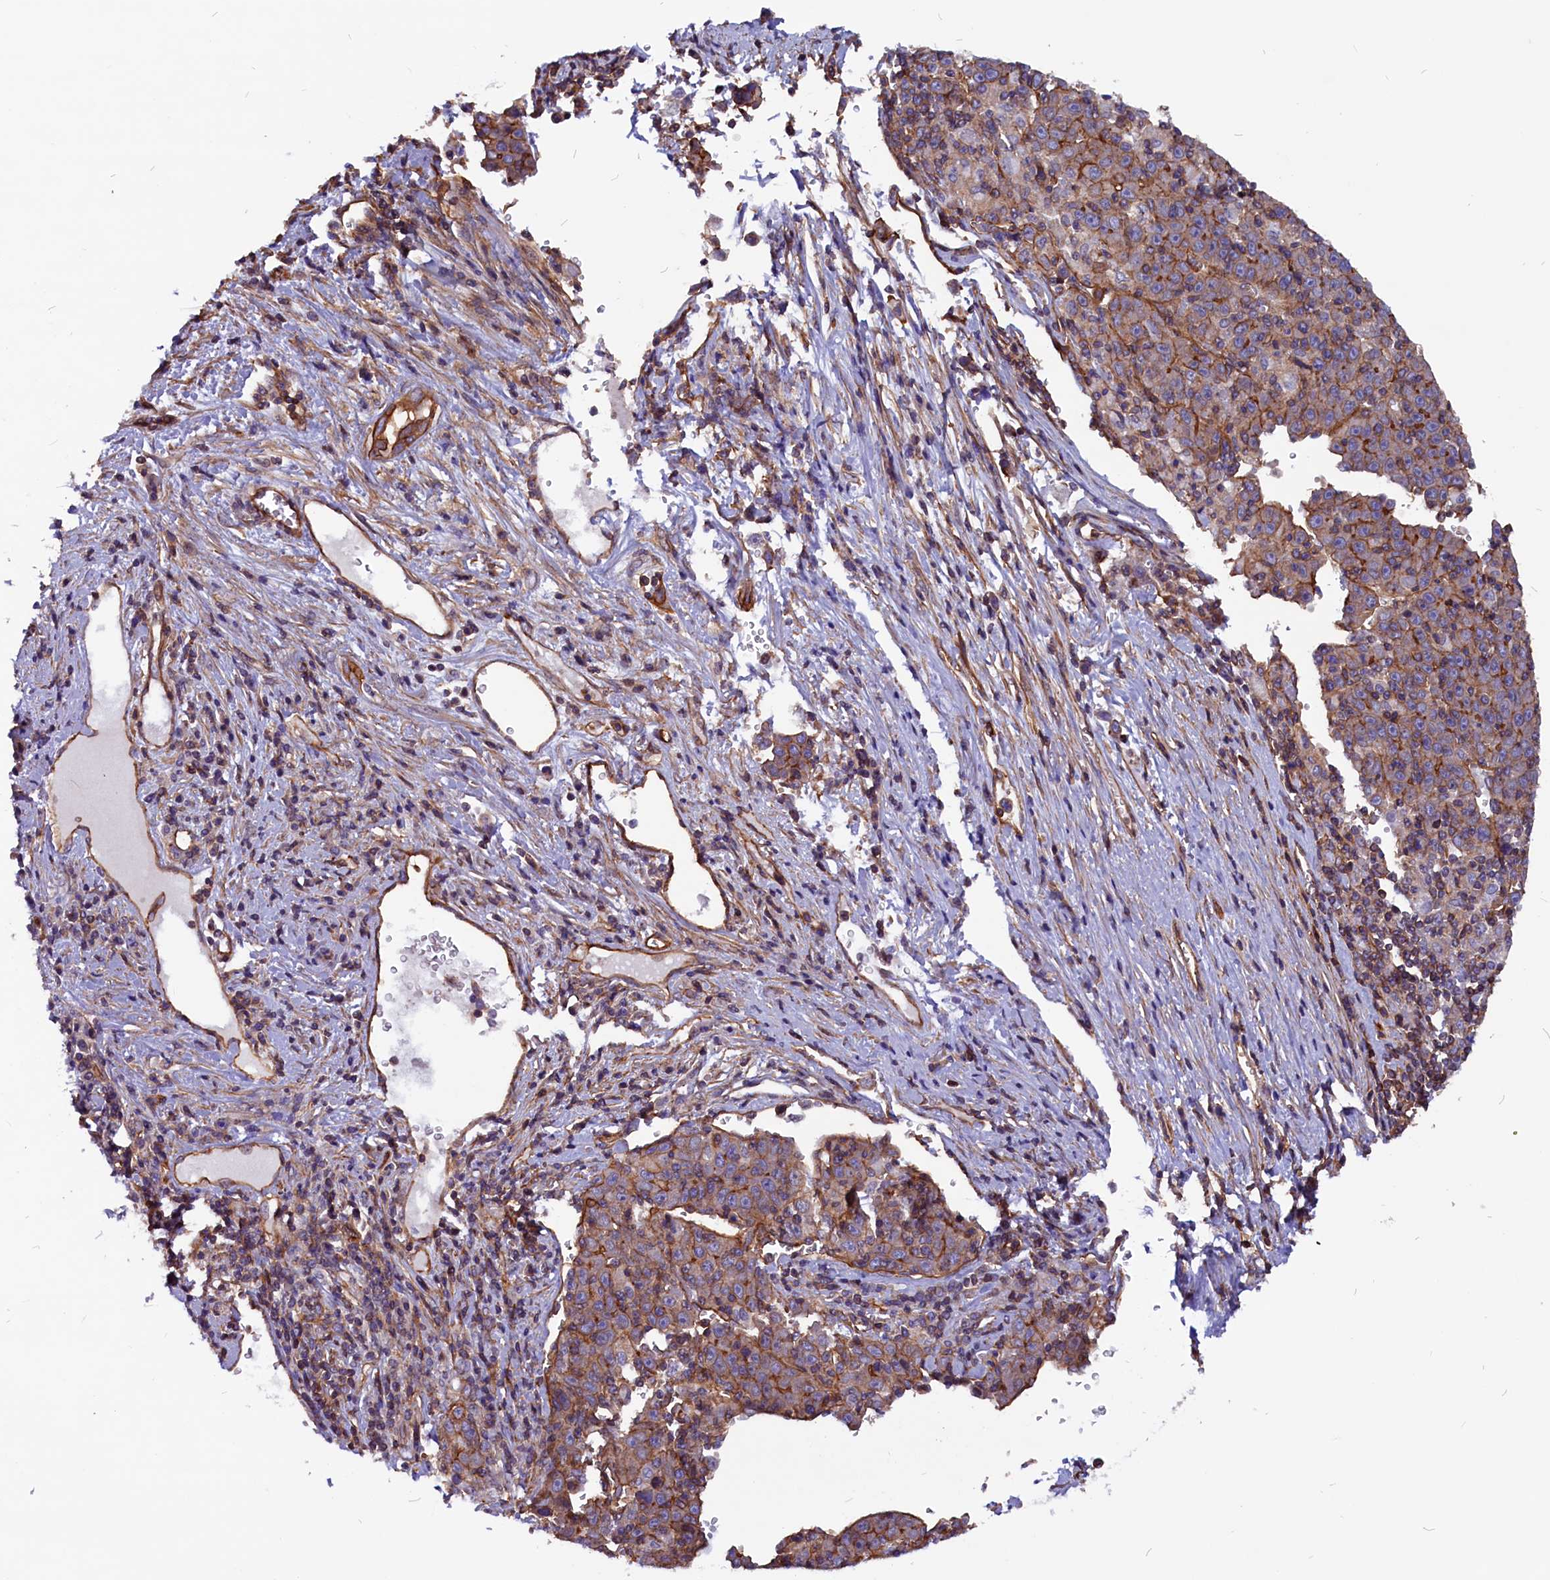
{"staining": {"intensity": "moderate", "quantity": "25%-75%", "location": "cytoplasmic/membranous"}, "tissue": "liver cancer", "cell_type": "Tumor cells", "image_type": "cancer", "snomed": [{"axis": "morphology", "description": "Carcinoma, Hepatocellular, NOS"}, {"axis": "topography", "description": "Liver"}], "caption": "Brown immunohistochemical staining in human liver cancer (hepatocellular carcinoma) demonstrates moderate cytoplasmic/membranous expression in approximately 25%-75% of tumor cells. (DAB (3,3'-diaminobenzidine) = brown stain, brightfield microscopy at high magnification).", "gene": "ZNF749", "patient": {"sex": "female", "age": 53}}